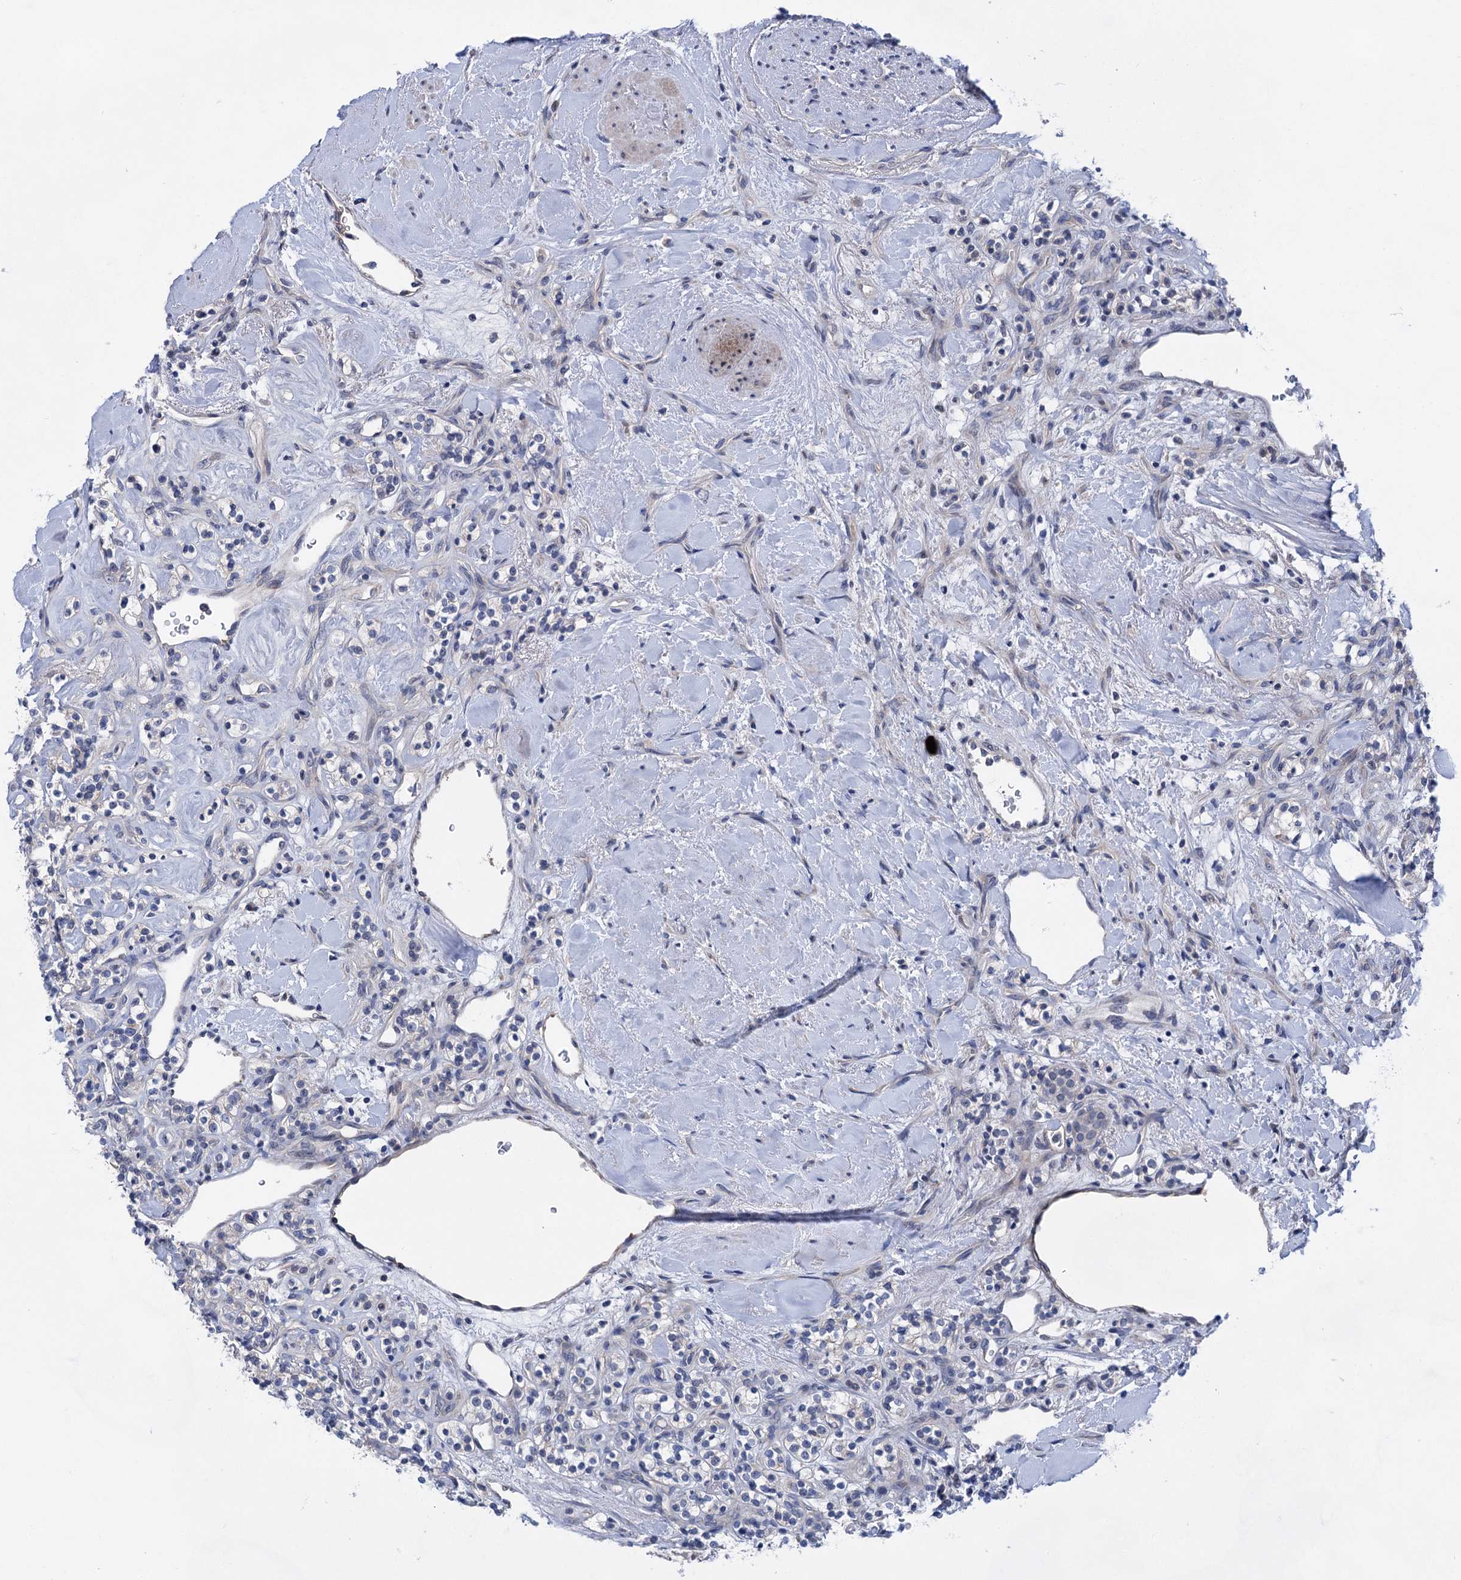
{"staining": {"intensity": "negative", "quantity": "none", "location": "none"}, "tissue": "renal cancer", "cell_type": "Tumor cells", "image_type": "cancer", "snomed": [{"axis": "morphology", "description": "Adenocarcinoma, NOS"}, {"axis": "topography", "description": "Kidney"}], "caption": "Tumor cells are negative for protein expression in human renal cancer.", "gene": "MORN3", "patient": {"sex": "male", "age": 77}}